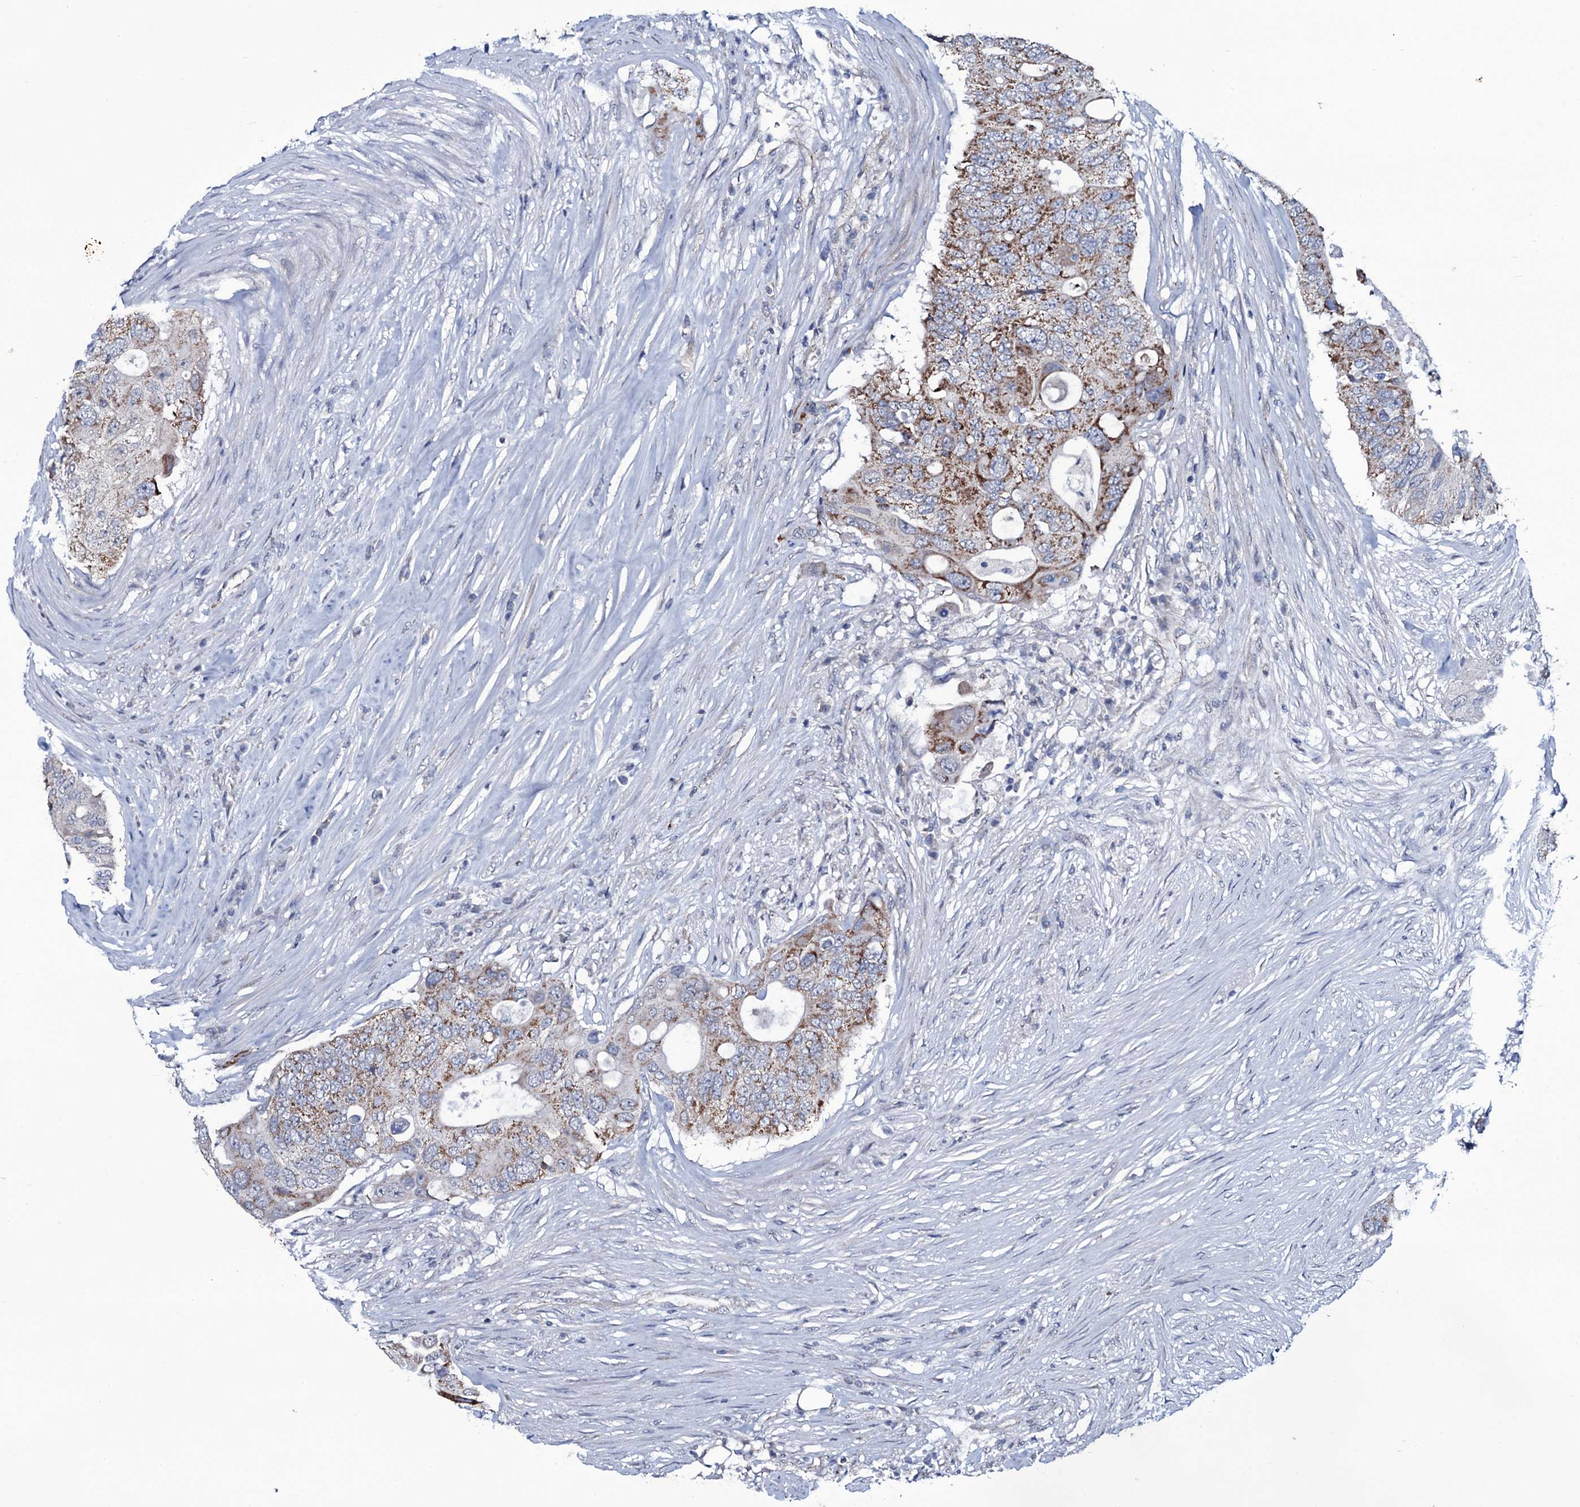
{"staining": {"intensity": "moderate", "quantity": ">75%", "location": "cytoplasmic/membranous"}, "tissue": "colorectal cancer", "cell_type": "Tumor cells", "image_type": "cancer", "snomed": [{"axis": "morphology", "description": "Adenocarcinoma, NOS"}, {"axis": "topography", "description": "Colon"}], "caption": "This is a histology image of immunohistochemistry staining of adenocarcinoma (colorectal), which shows moderate staining in the cytoplasmic/membranous of tumor cells.", "gene": "WIPF3", "patient": {"sex": "male", "age": 71}}